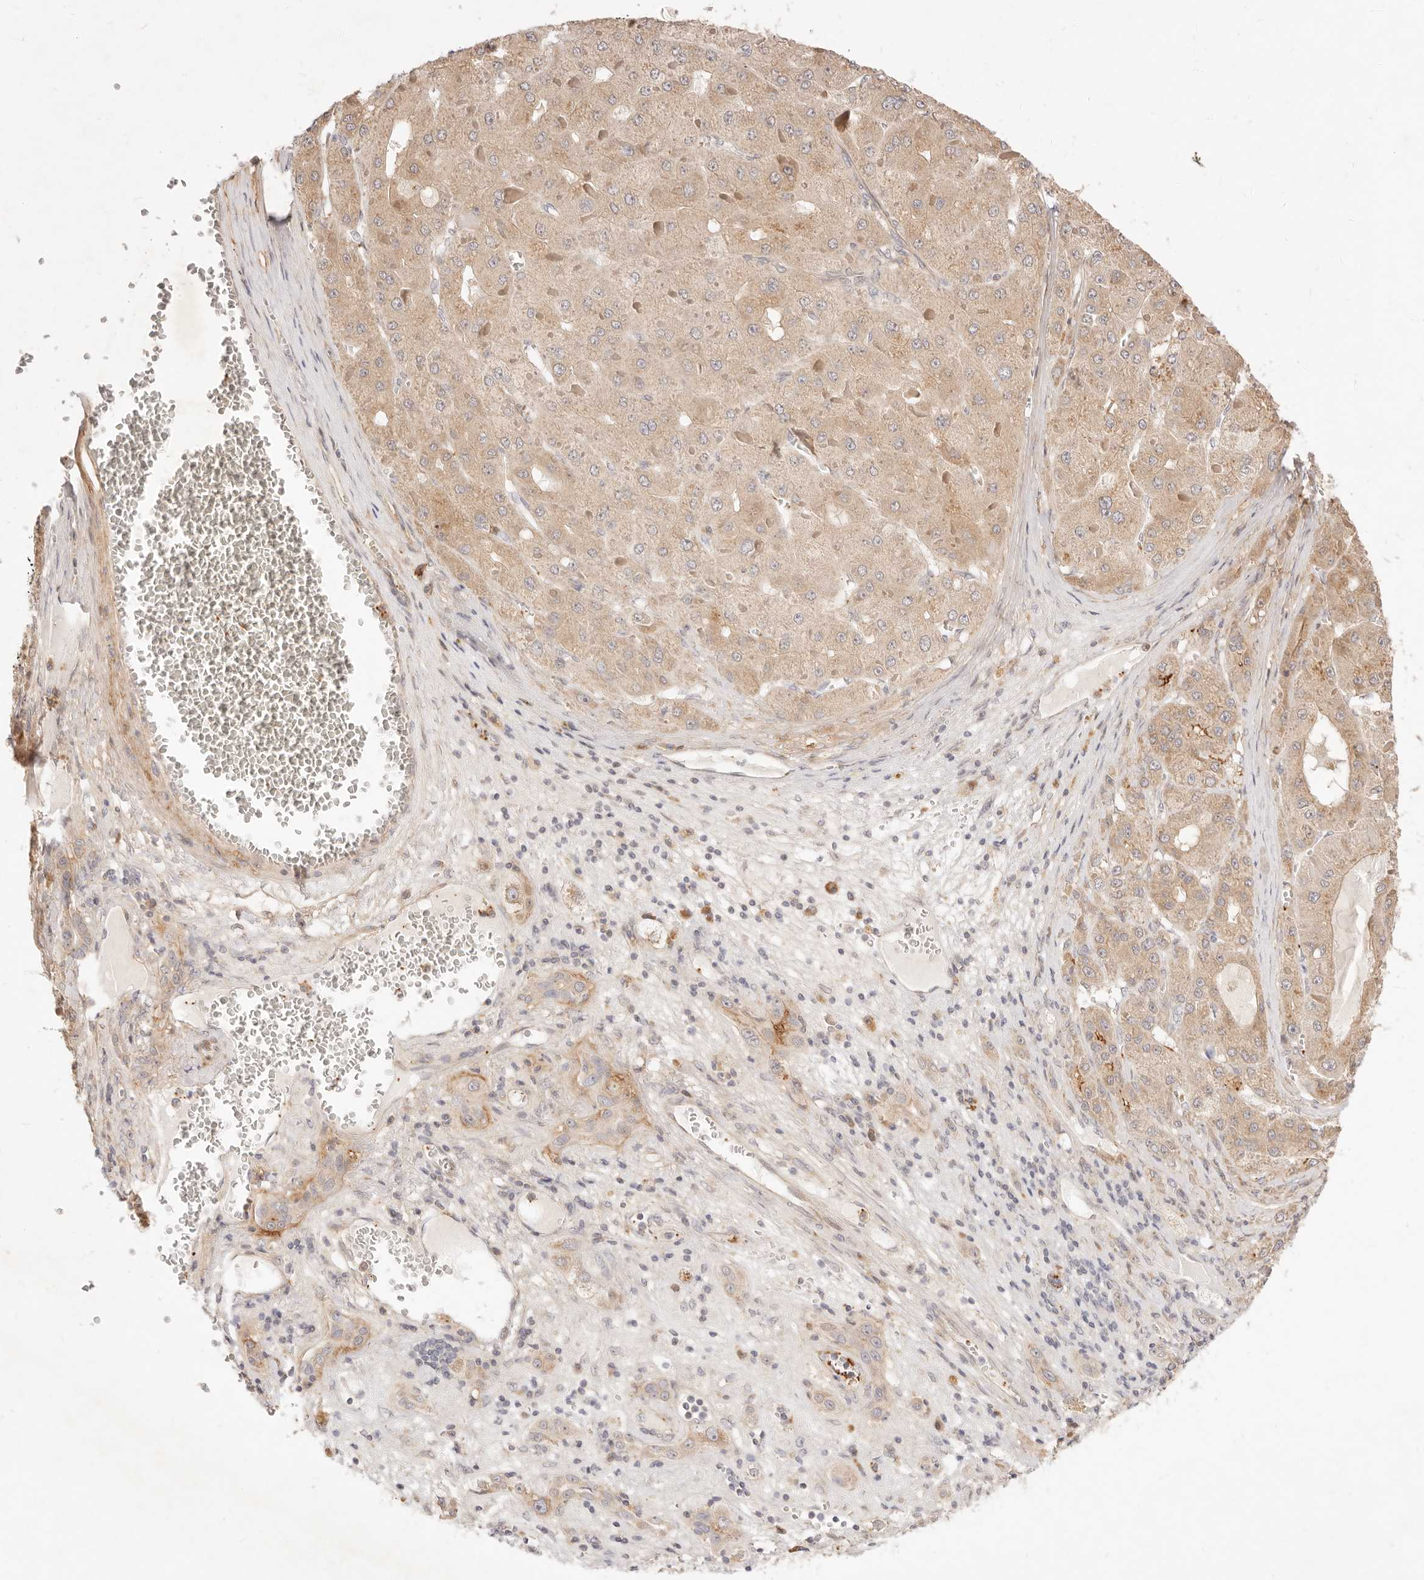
{"staining": {"intensity": "weak", "quantity": ">75%", "location": "cytoplasmic/membranous"}, "tissue": "liver cancer", "cell_type": "Tumor cells", "image_type": "cancer", "snomed": [{"axis": "morphology", "description": "Carcinoma, Hepatocellular, NOS"}, {"axis": "topography", "description": "Liver"}], "caption": "Weak cytoplasmic/membranous expression is identified in approximately >75% of tumor cells in liver cancer.", "gene": "UBXN10", "patient": {"sex": "female", "age": 73}}